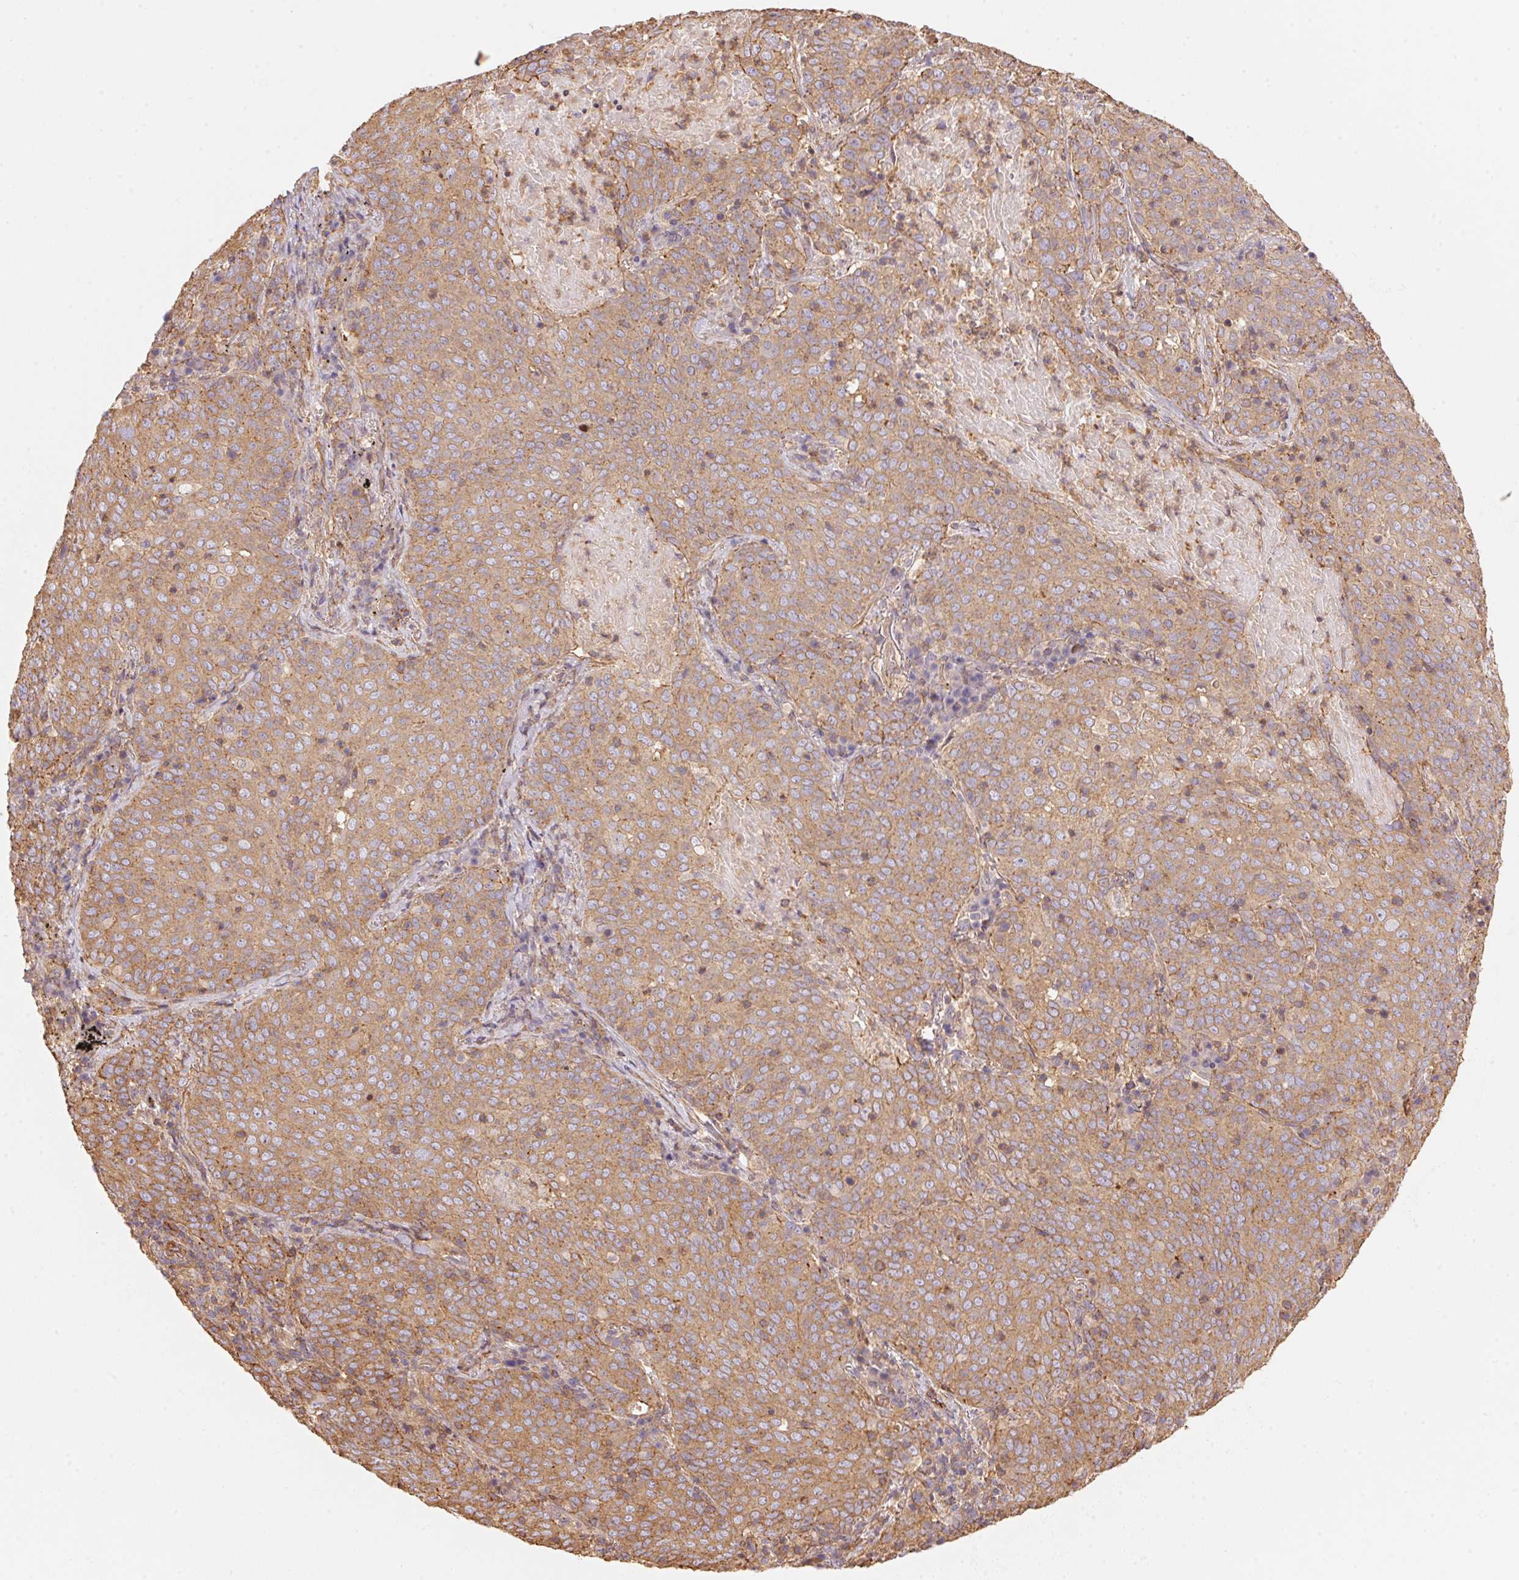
{"staining": {"intensity": "weak", "quantity": "25%-75%", "location": "cytoplasmic/membranous"}, "tissue": "lung cancer", "cell_type": "Tumor cells", "image_type": "cancer", "snomed": [{"axis": "morphology", "description": "Squamous cell carcinoma, NOS"}, {"axis": "topography", "description": "Lung"}], "caption": "Weak cytoplasmic/membranous expression is present in approximately 25%-75% of tumor cells in squamous cell carcinoma (lung). (DAB (3,3'-diaminobenzidine) IHC, brown staining for protein, blue staining for nuclei).", "gene": "FRAS1", "patient": {"sex": "male", "age": 82}}